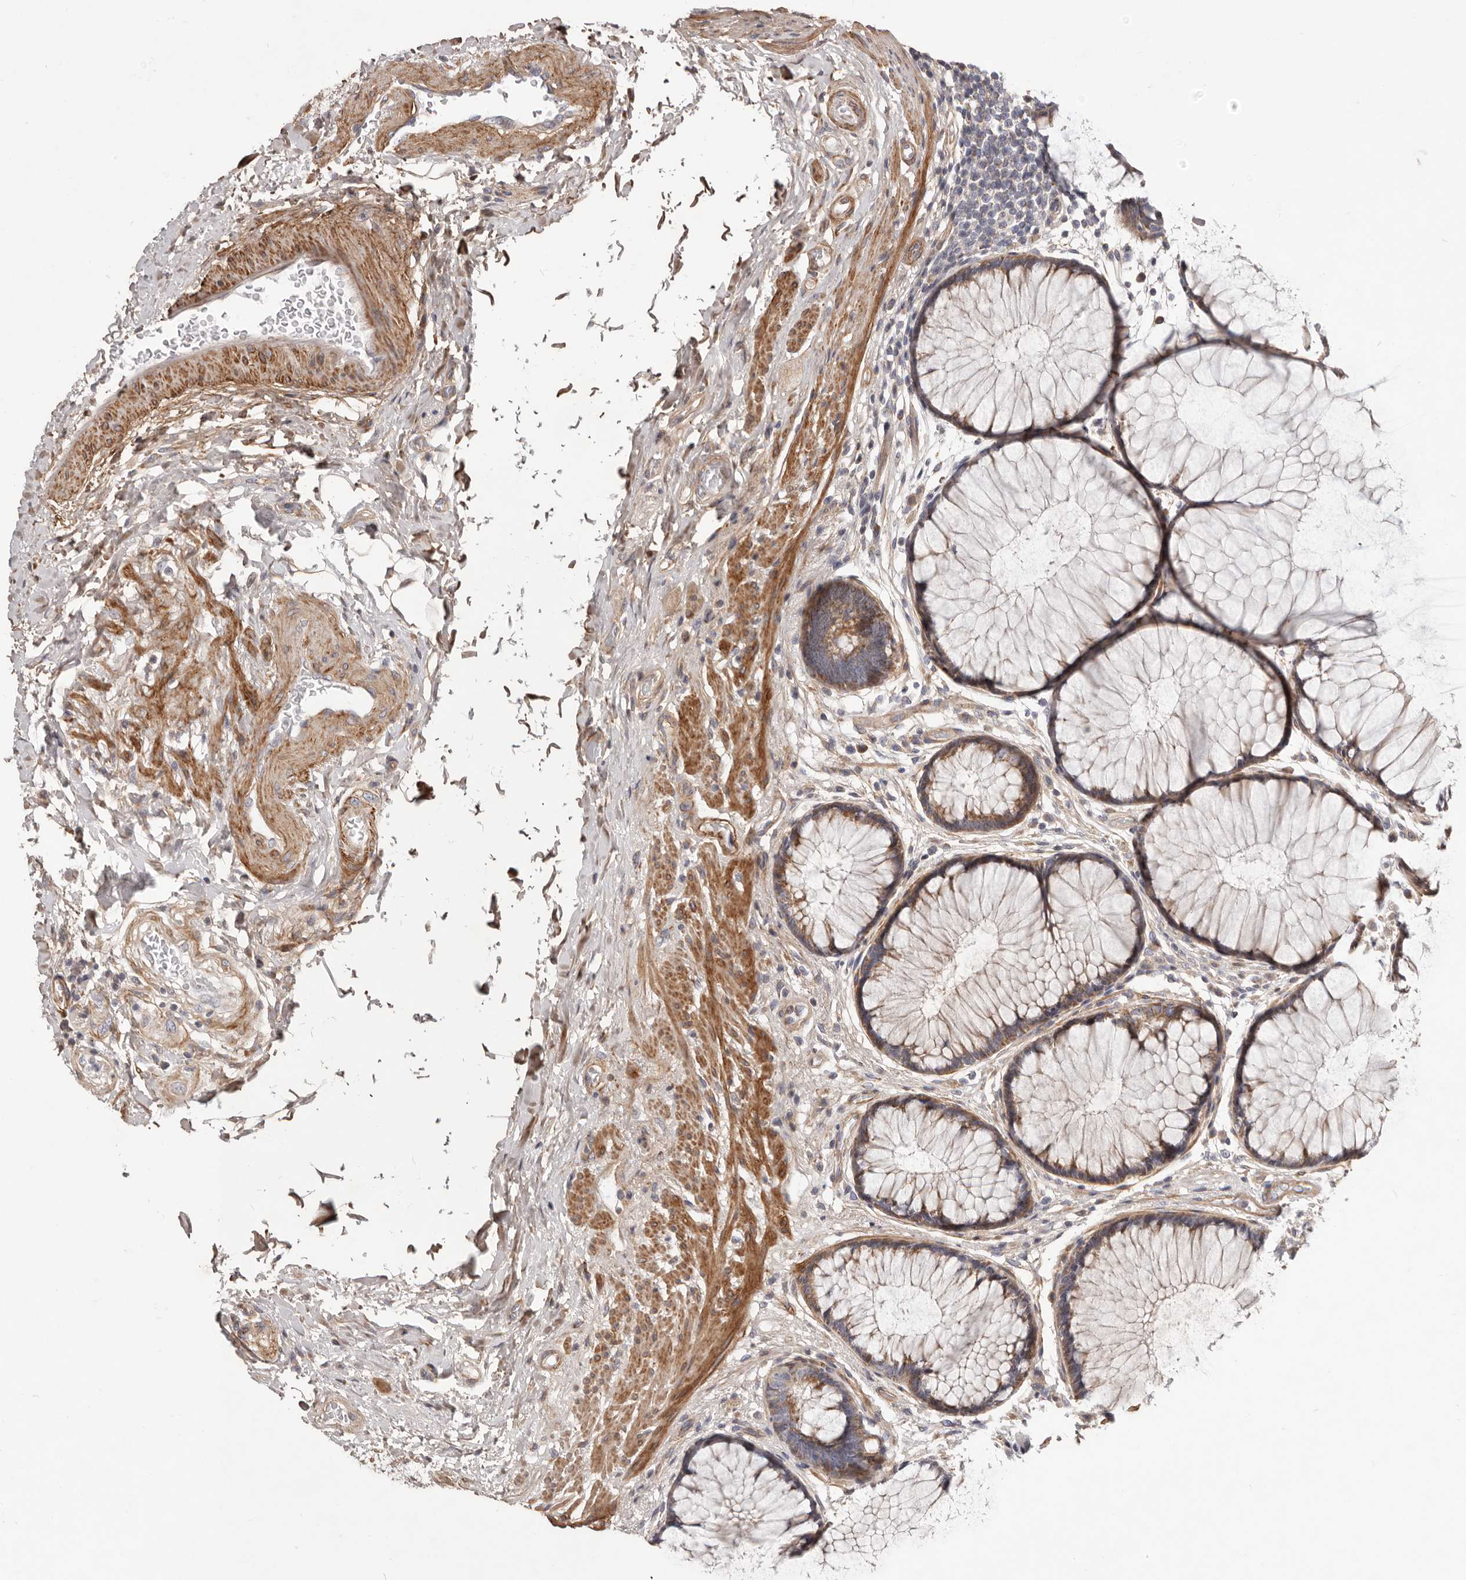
{"staining": {"intensity": "moderate", "quantity": ">75%", "location": "cytoplasmic/membranous"}, "tissue": "rectum", "cell_type": "Glandular cells", "image_type": "normal", "snomed": [{"axis": "morphology", "description": "Normal tissue, NOS"}, {"axis": "topography", "description": "Rectum"}], "caption": "A micrograph showing moderate cytoplasmic/membranous staining in approximately >75% of glandular cells in normal rectum, as visualized by brown immunohistochemical staining.", "gene": "MRPS10", "patient": {"sex": "male", "age": 51}}